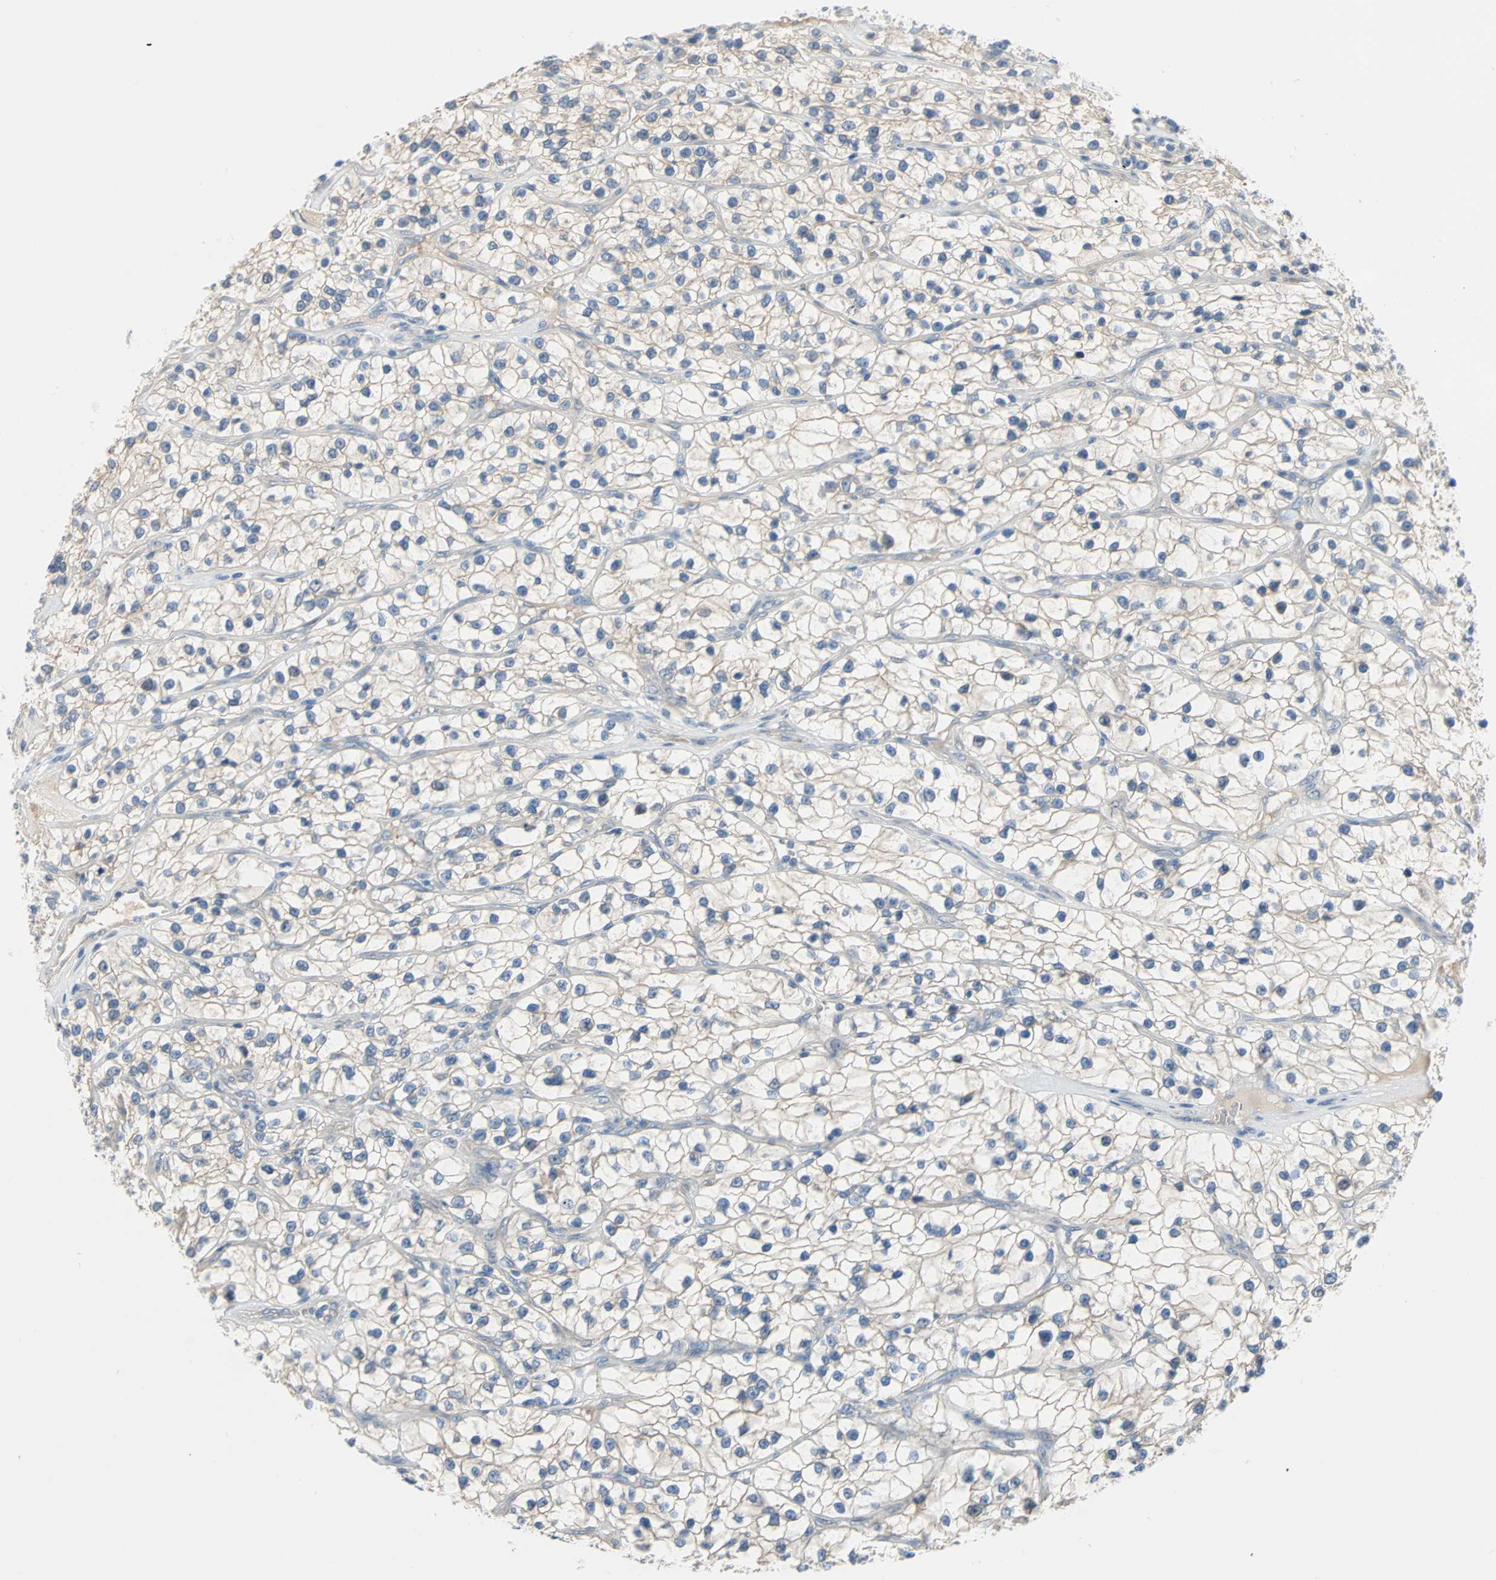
{"staining": {"intensity": "weak", "quantity": ">75%", "location": "cytoplasmic/membranous"}, "tissue": "renal cancer", "cell_type": "Tumor cells", "image_type": "cancer", "snomed": [{"axis": "morphology", "description": "Adenocarcinoma, NOS"}, {"axis": "topography", "description": "Kidney"}], "caption": "A high-resolution histopathology image shows immunohistochemistry (IHC) staining of renal cancer, which reveals weak cytoplasmic/membranous staining in approximately >75% of tumor cells.", "gene": "TNFRSF12A", "patient": {"sex": "female", "age": 57}}